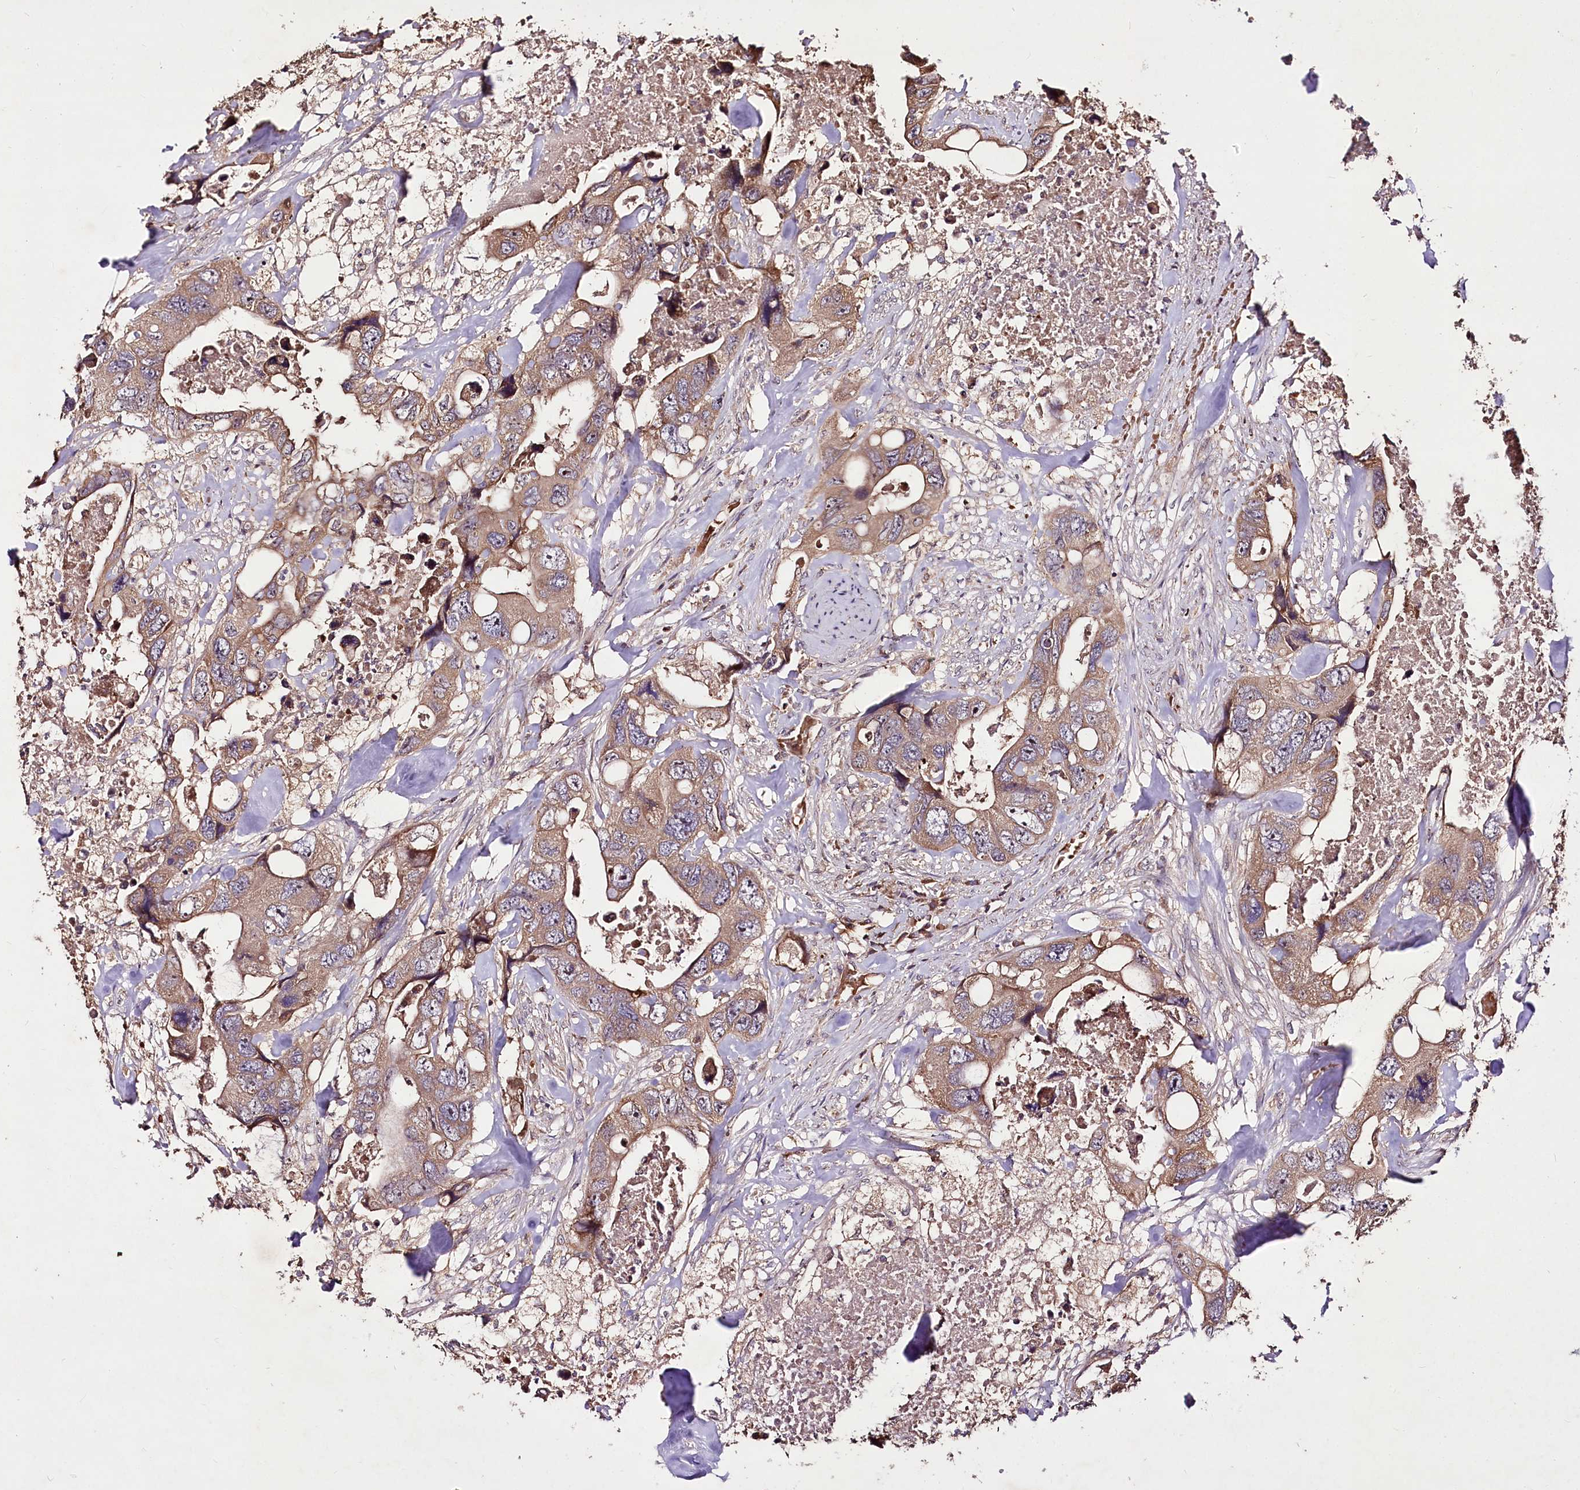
{"staining": {"intensity": "moderate", "quantity": ">75%", "location": "cytoplasmic/membranous"}, "tissue": "colorectal cancer", "cell_type": "Tumor cells", "image_type": "cancer", "snomed": [{"axis": "morphology", "description": "Adenocarcinoma, NOS"}, {"axis": "topography", "description": "Rectum"}], "caption": "This is an image of immunohistochemistry staining of colorectal cancer, which shows moderate staining in the cytoplasmic/membranous of tumor cells.", "gene": "FAM53B", "patient": {"sex": "male", "age": 57}}